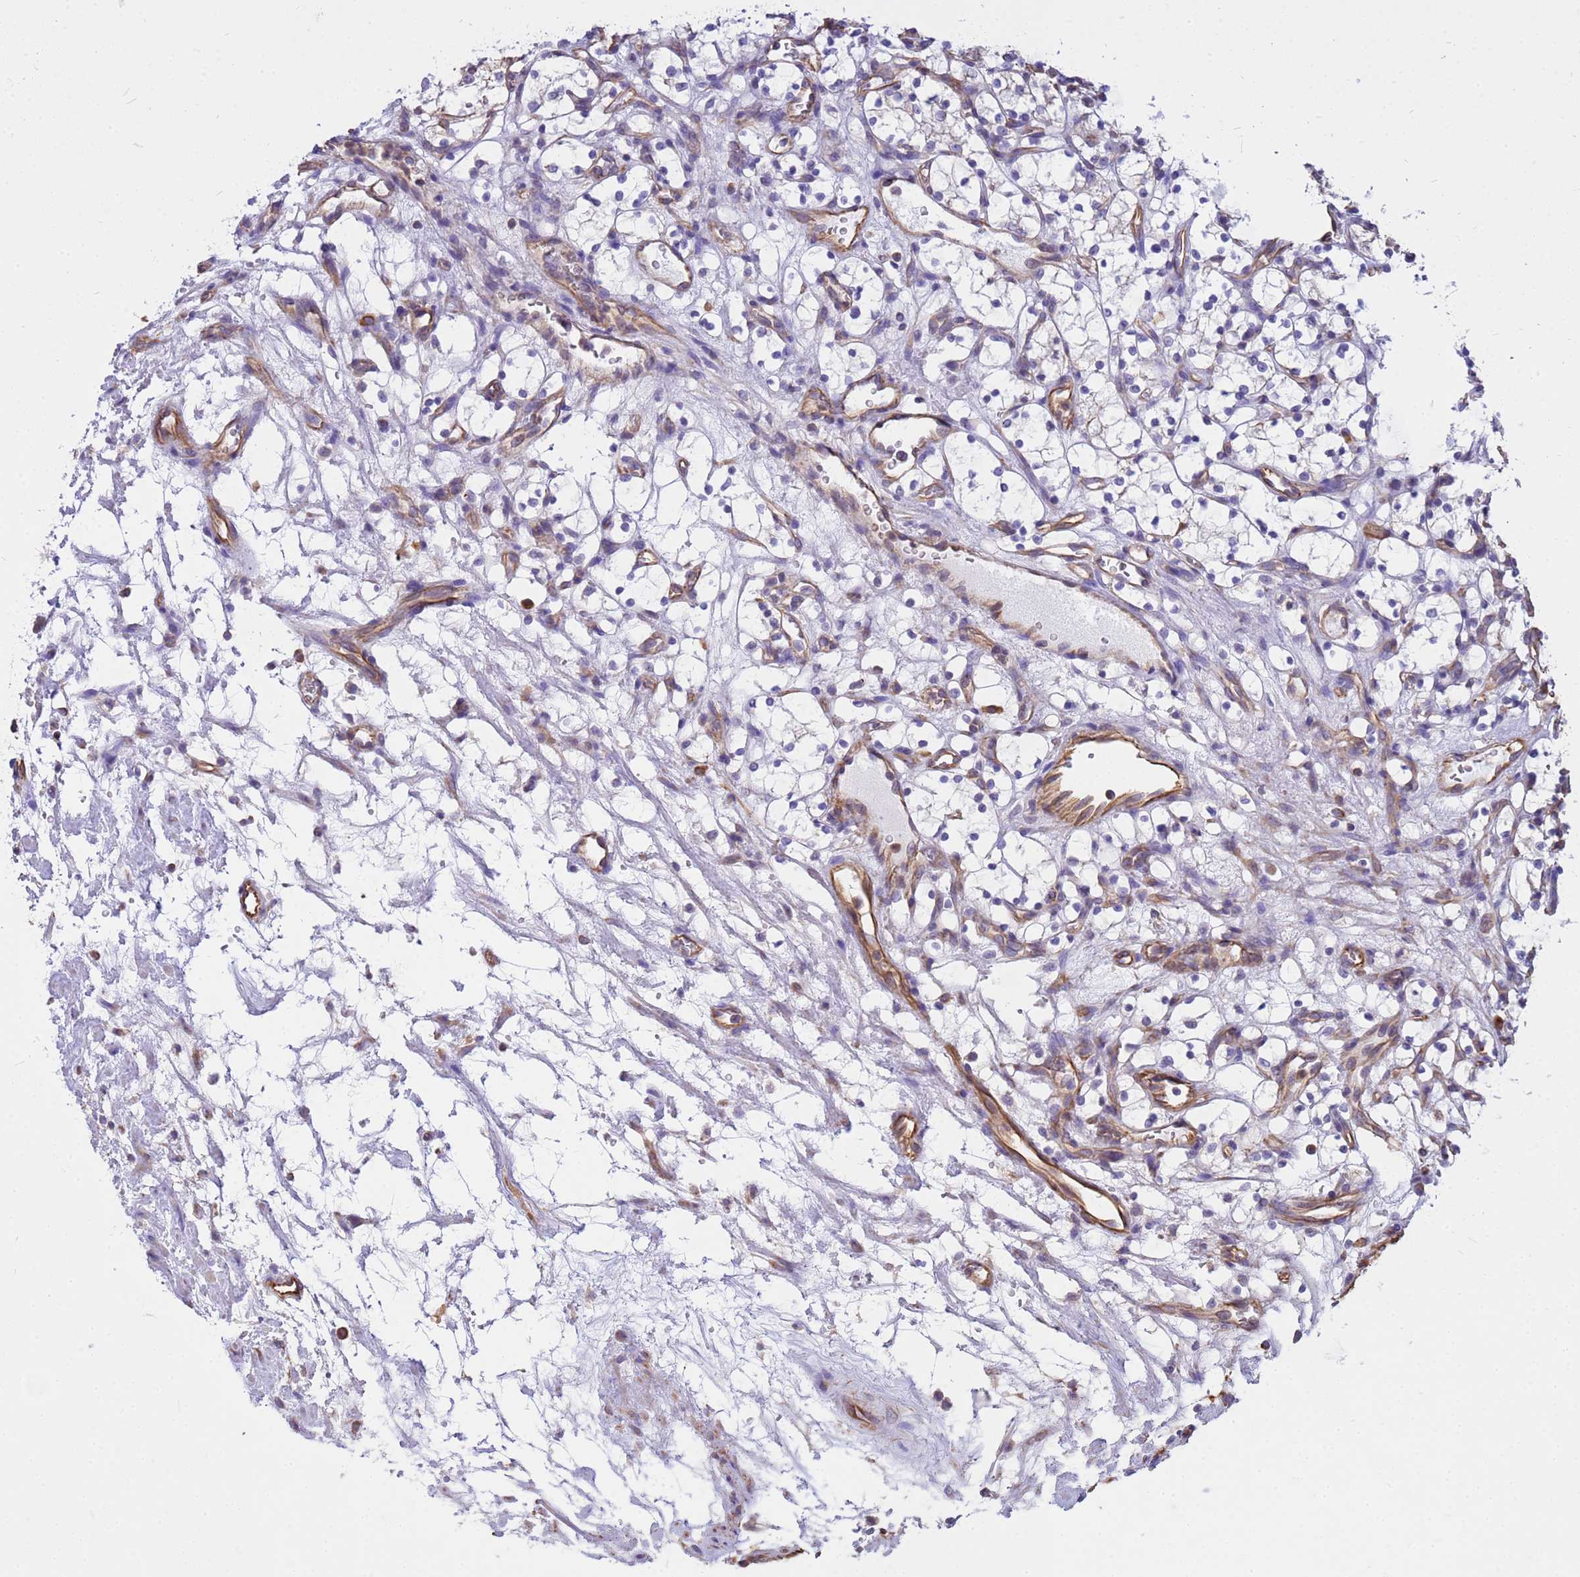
{"staining": {"intensity": "negative", "quantity": "none", "location": "none"}, "tissue": "renal cancer", "cell_type": "Tumor cells", "image_type": "cancer", "snomed": [{"axis": "morphology", "description": "Adenocarcinoma, NOS"}, {"axis": "topography", "description": "Kidney"}], "caption": "Micrograph shows no protein staining in tumor cells of renal cancer (adenocarcinoma) tissue.", "gene": "TCEAL3", "patient": {"sex": "female", "age": 69}}